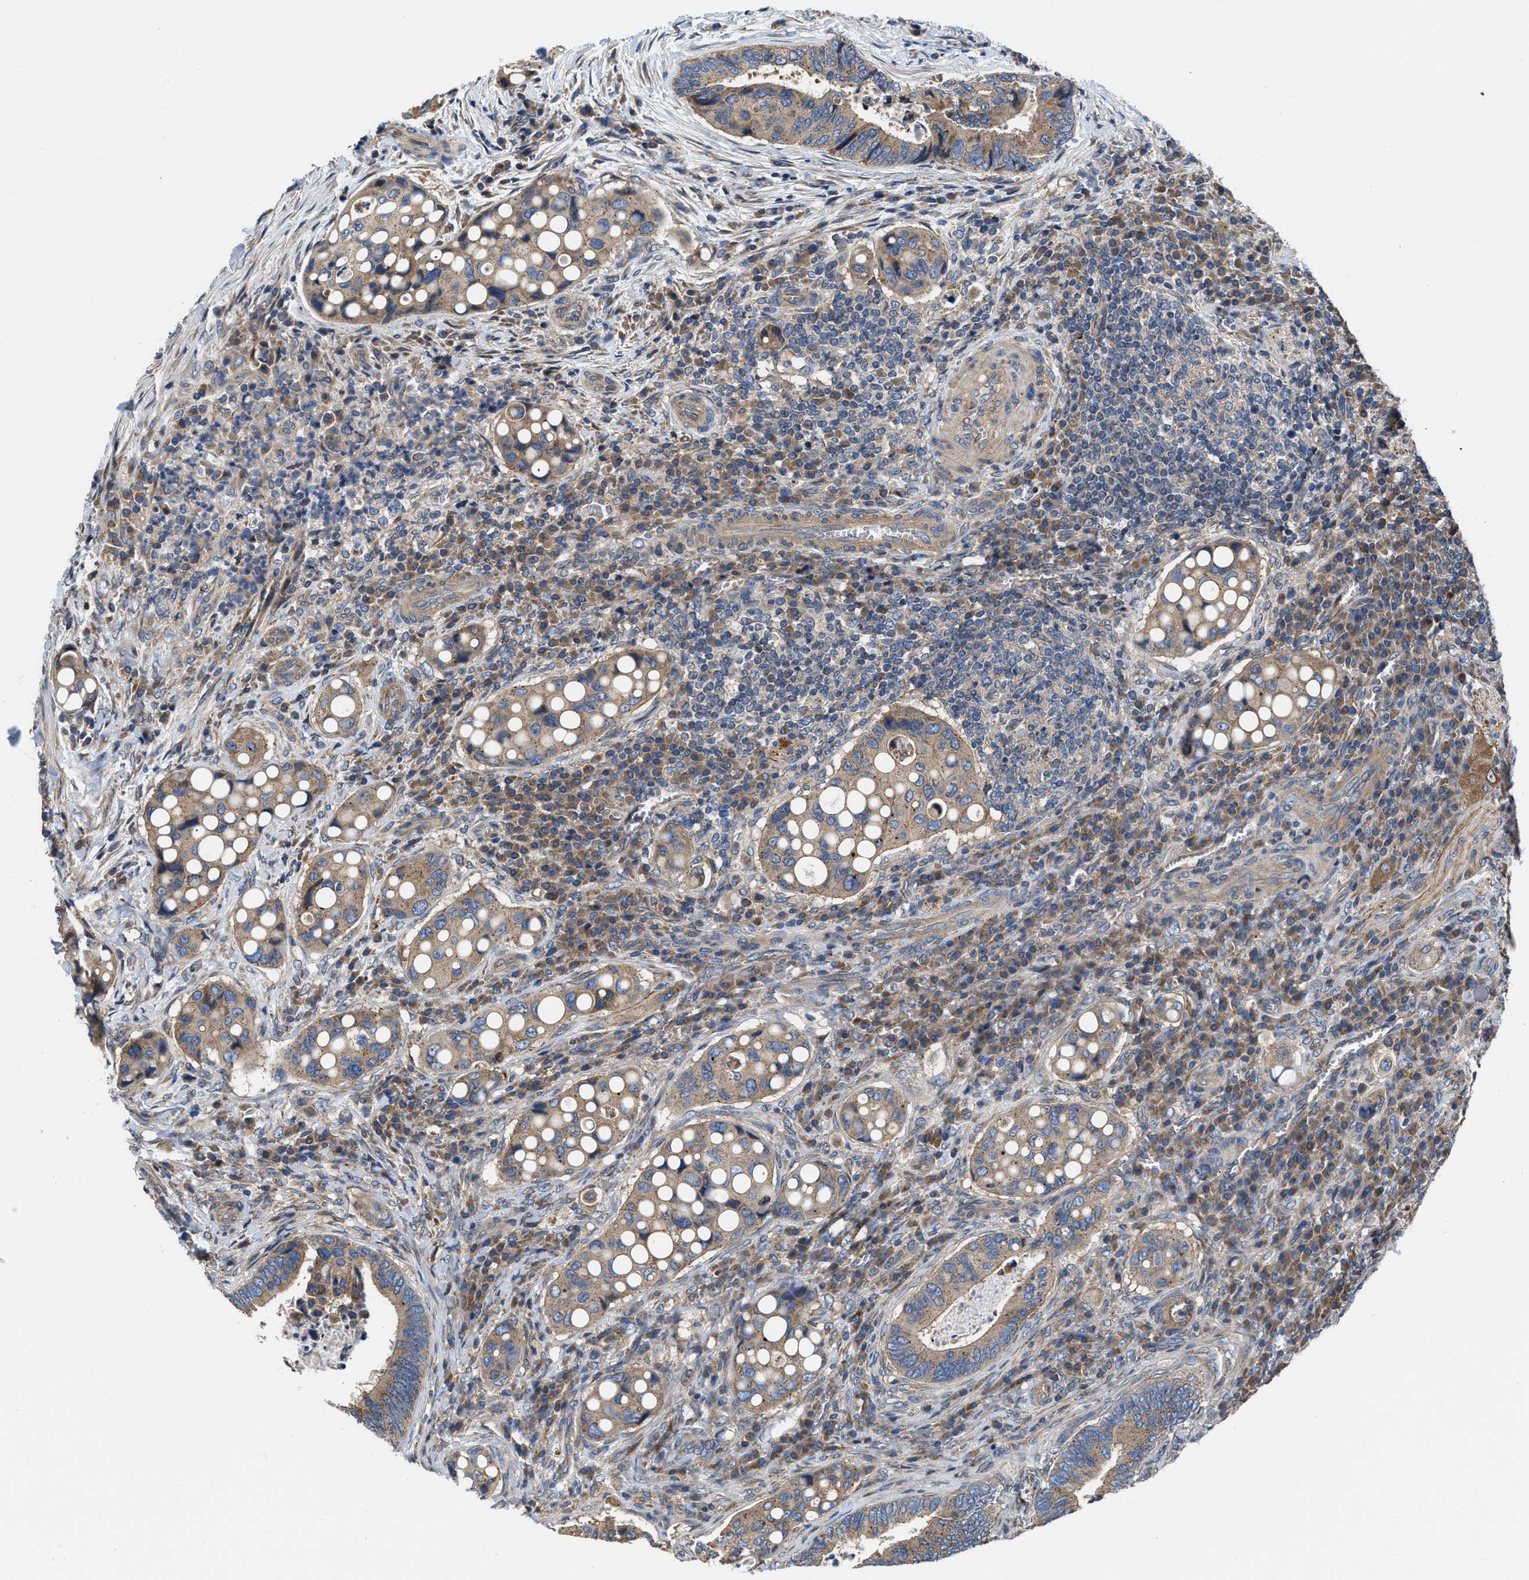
{"staining": {"intensity": "weak", "quantity": ">75%", "location": "cytoplasmic/membranous"}, "tissue": "colorectal cancer", "cell_type": "Tumor cells", "image_type": "cancer", "snomed": [{"axis": "morphology", "description": "Inflammation, NOS"}, {"axis": "morphology", "description": "Adenocarcinoma, NOS"}, {"axis": "topography", "description": "Colon"}], "caption": "Brown immunohistochemical staining in human colorectal adenocarcinoma displays weak cytoplasmic/membranous staining in about >75% of tumor cells.", "gene": "CEP128", "patient": {"sex": "male", "age": 72}}